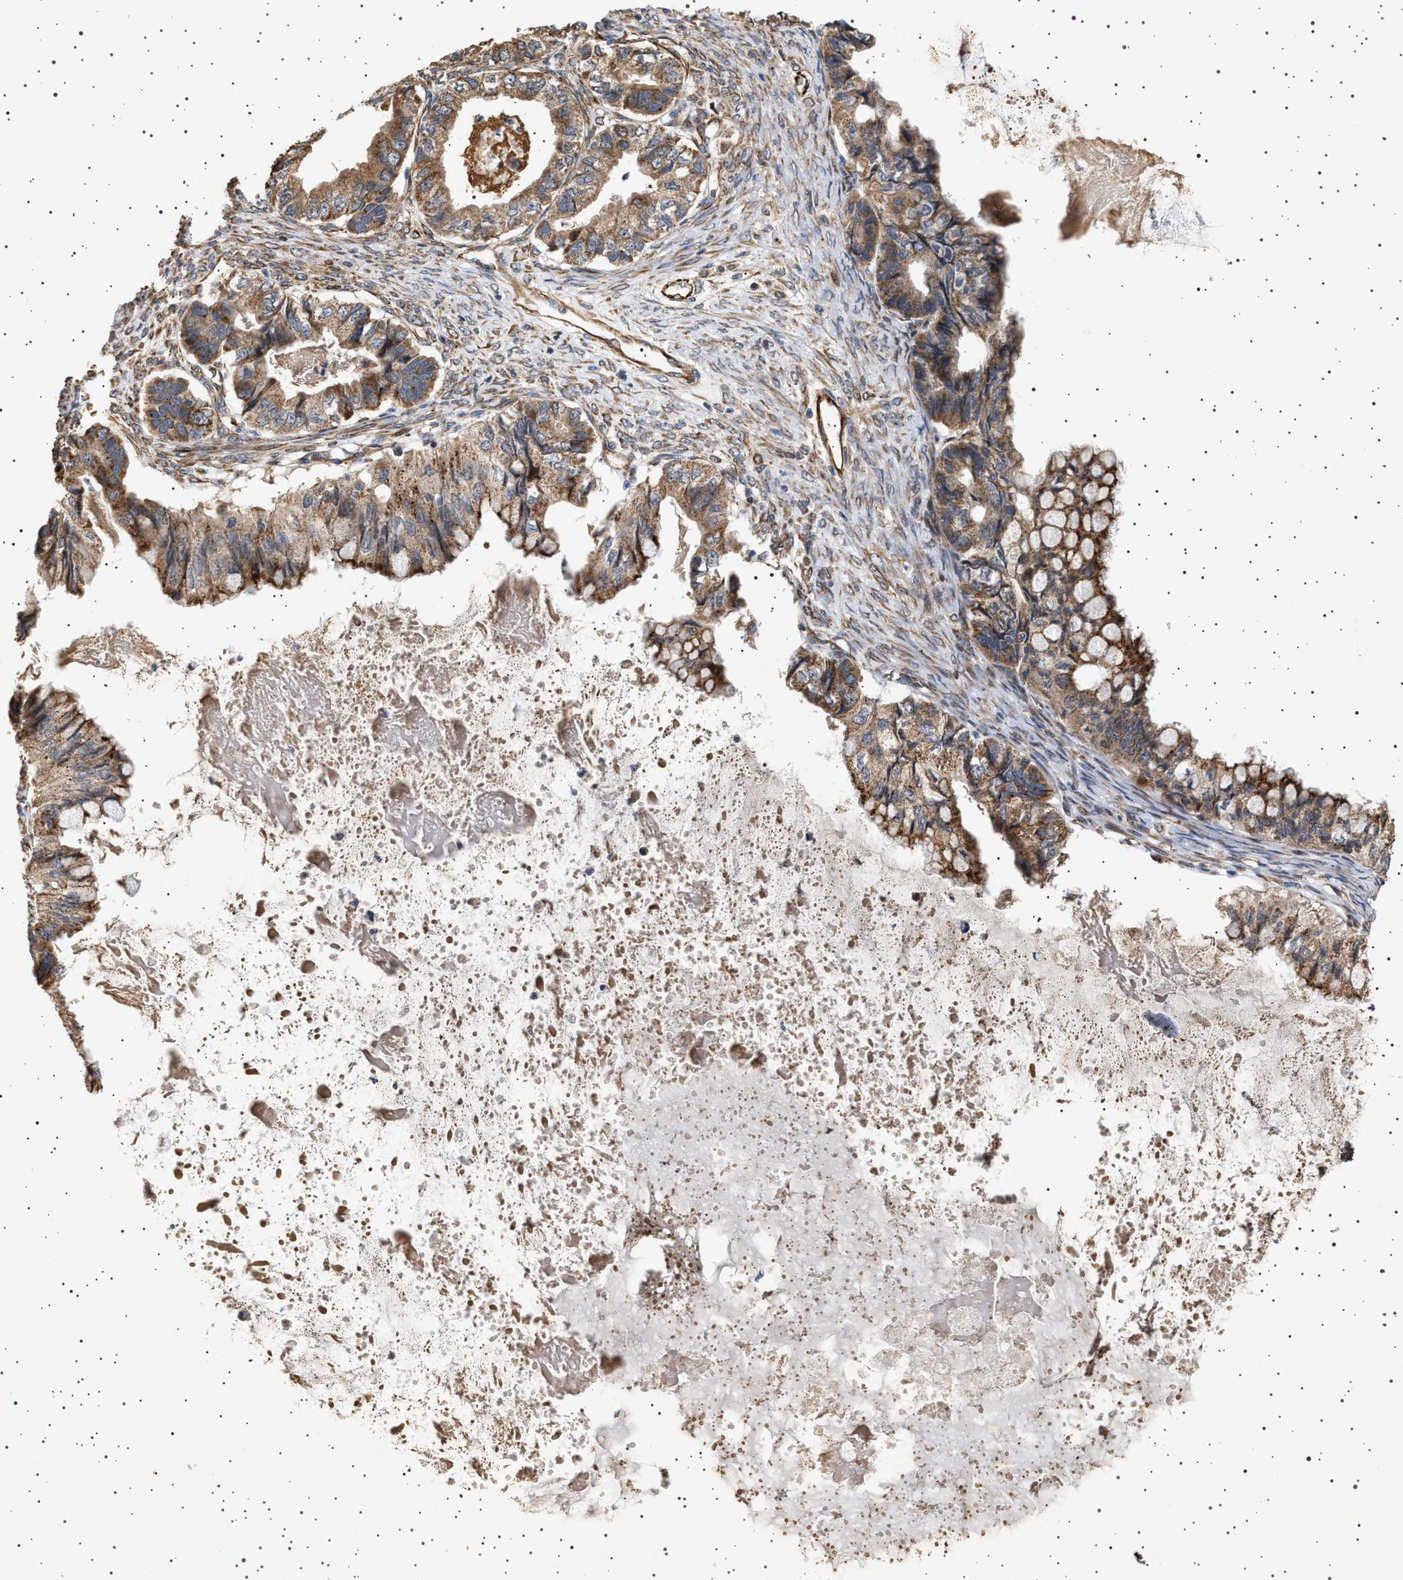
{"staining": {"intensity": "moderate", "quantity": ">75%", "location": "cytoplasmic/membranous"}, "tissue": "ovarian cancer", "cell_type": "Tumor cells", "image_type": "cancer", "snomed": [{"axis": "morphology", "description": "Cystadenocarcinoma, mucinous, NOS"}, {"axis": "topography", "description": "Ovary"}], "caption": "Protein staining reveals moderate cytoplasmic/membranous expression in about >75% of tumor cells in ovarian cancer.", "gene": "TRUB2", "patient": {"sex": "female", "age": 80}}